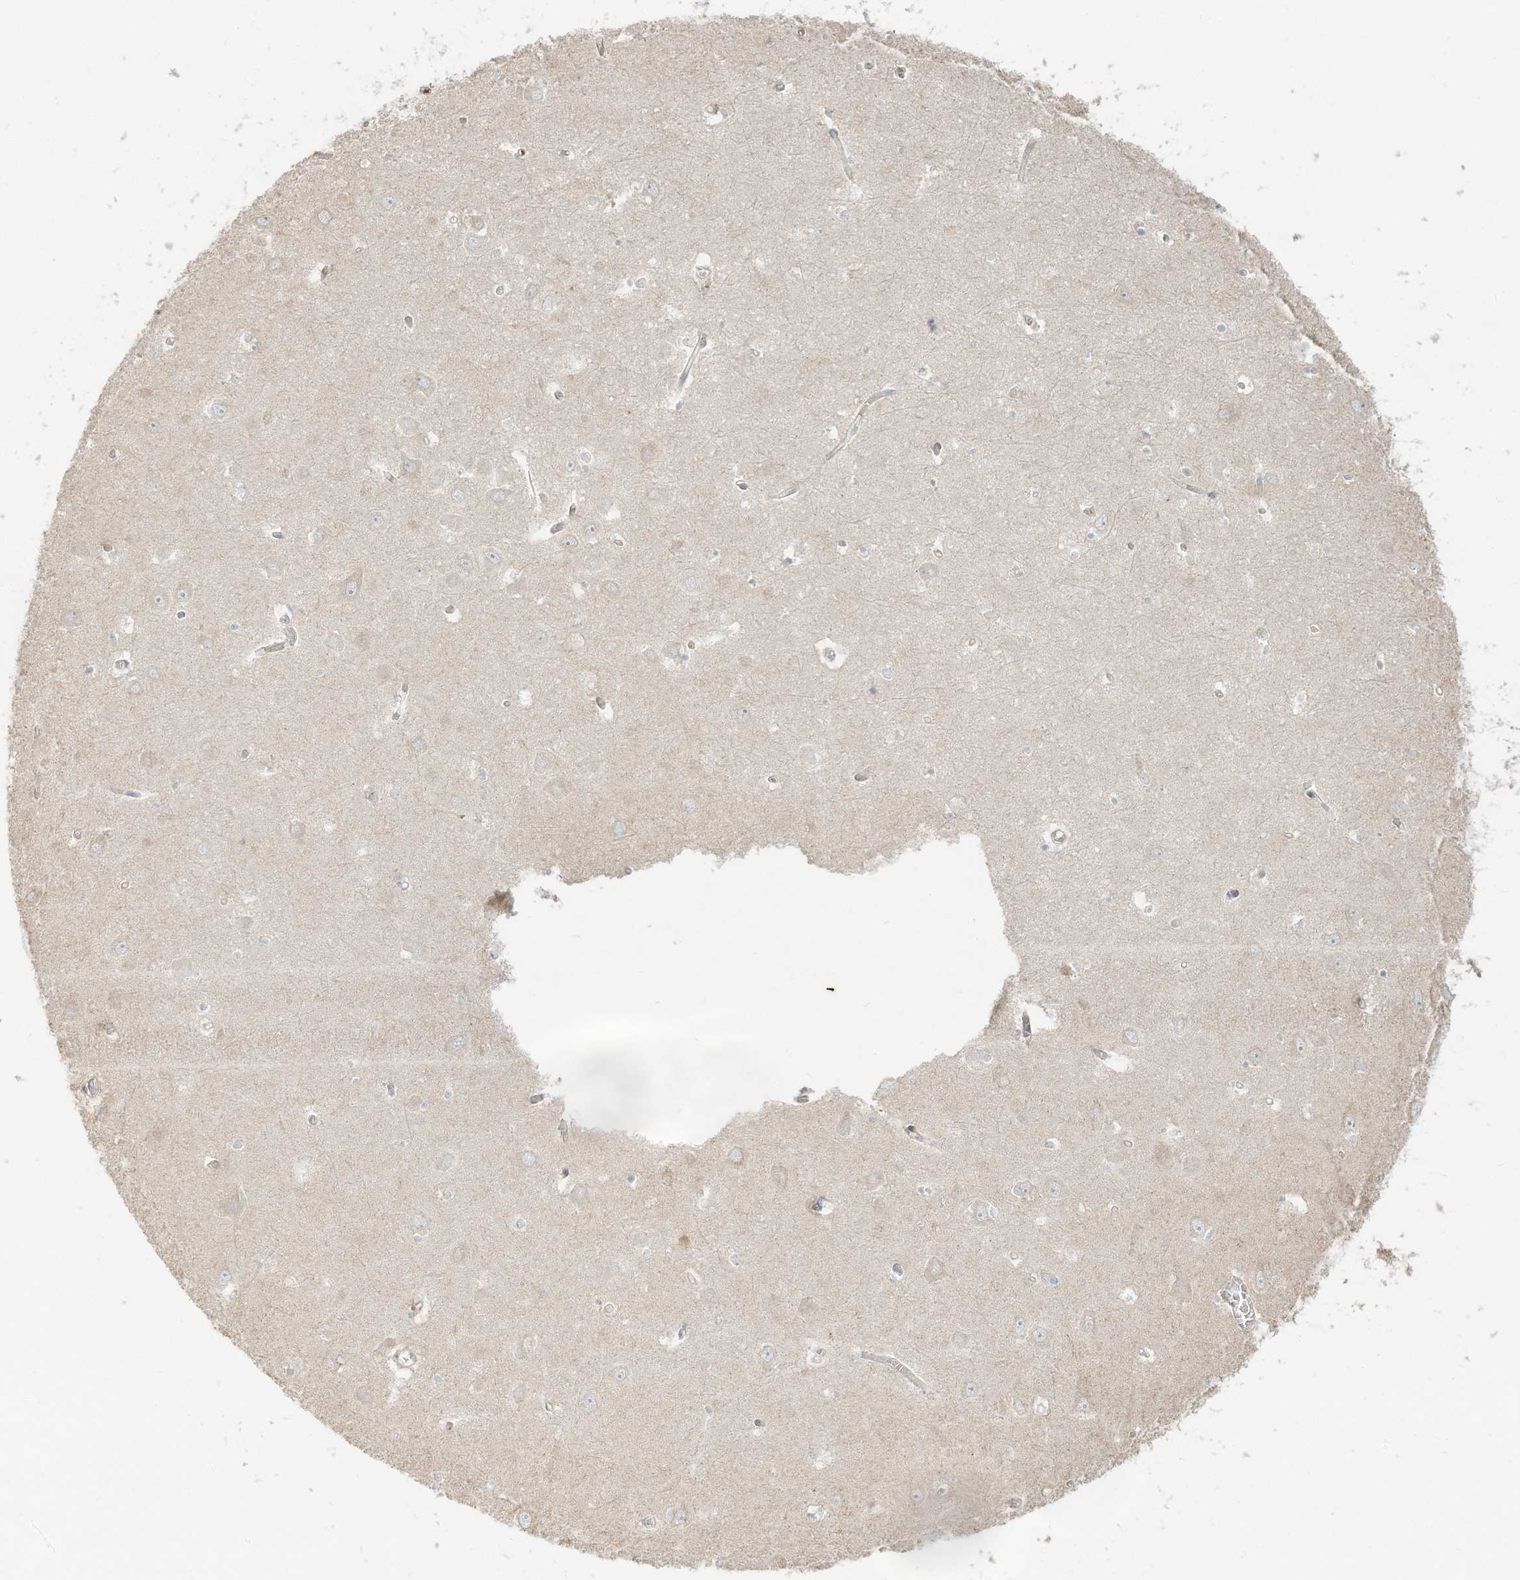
{"staining": {"intensity": "negative", "quantity": "none", "location": "none"}, "tissue": "hippocampus", "cell_type": "Glial cells", "image_type": "normal", "snomed": [{"axis": "morphology", "description": "Normal tissue, NOS"}, {"axis": "topography", "description": "Hippocampus"}], "caption": "The histopathology image displays no staining of glial cells in benign hippocampus. Brightfield microscopy of immunohistochemistry (IHC) stained with DAB (3,3'-diaminobenzidine) (brown) and hematoxylin (blue), captured at high magnification.", "gene": "OFD1", "patient": {"sex": "male", "age": 70}}